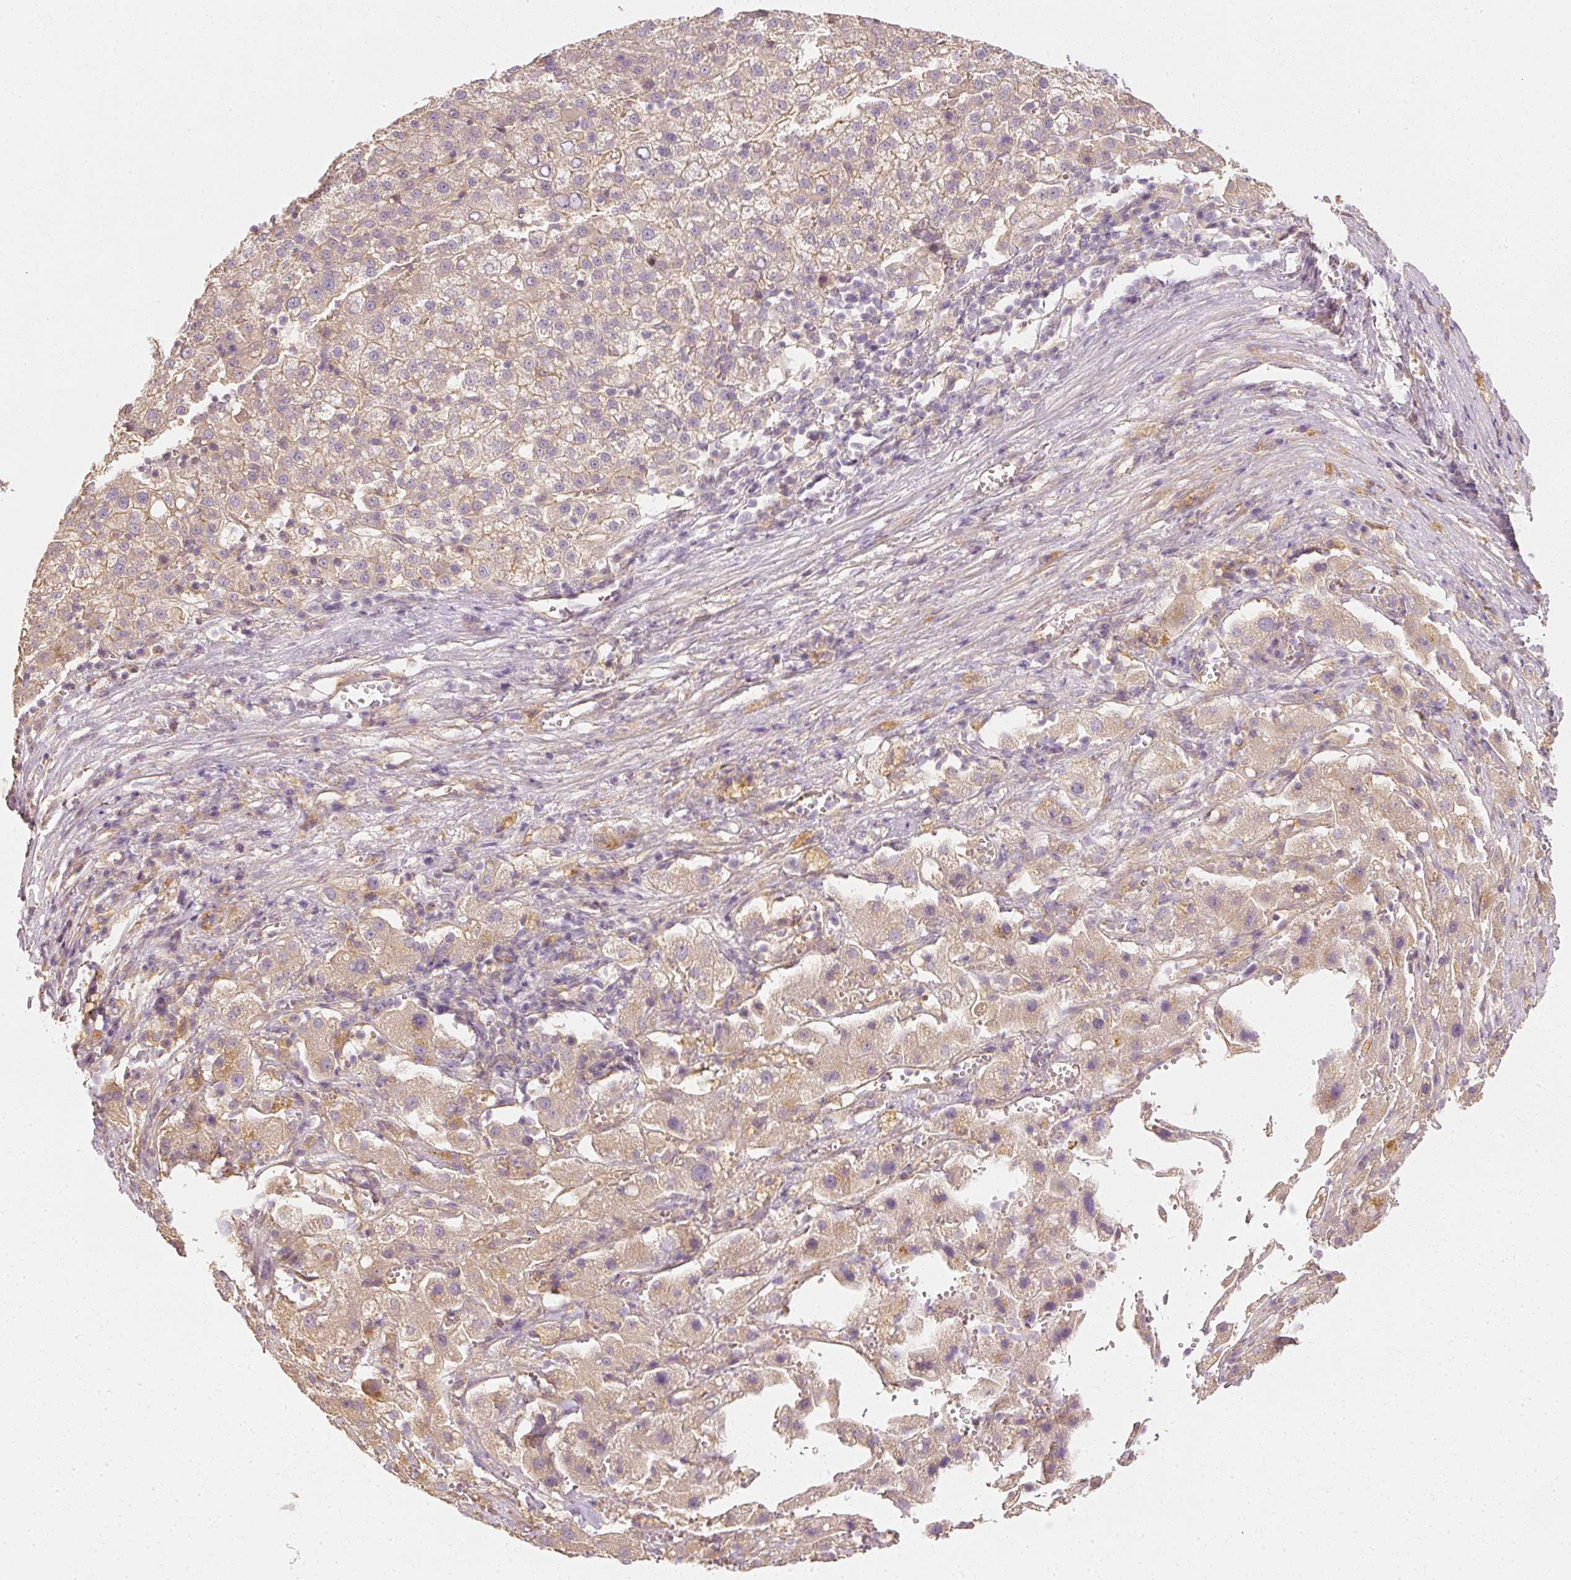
{"staining": {"intensity": "negative", "quantity": "none", "location": "none"}, "tissue": "liver cancer", "cell_type": "Tumor cells", "image_type": "cancer", "snomed": [{"axis": "morphology", "description": "Carcinoma, Hepatocellular, NOS"}, {"axis": "topography", "description": "Liver"}], "caption": "Immunohistochemistry of human hepatocellular carcinoma (liver) exhibits no expression in tumor cells.", "gene": "GNAQ", "patient": {"sex": "female", "age": 58}}